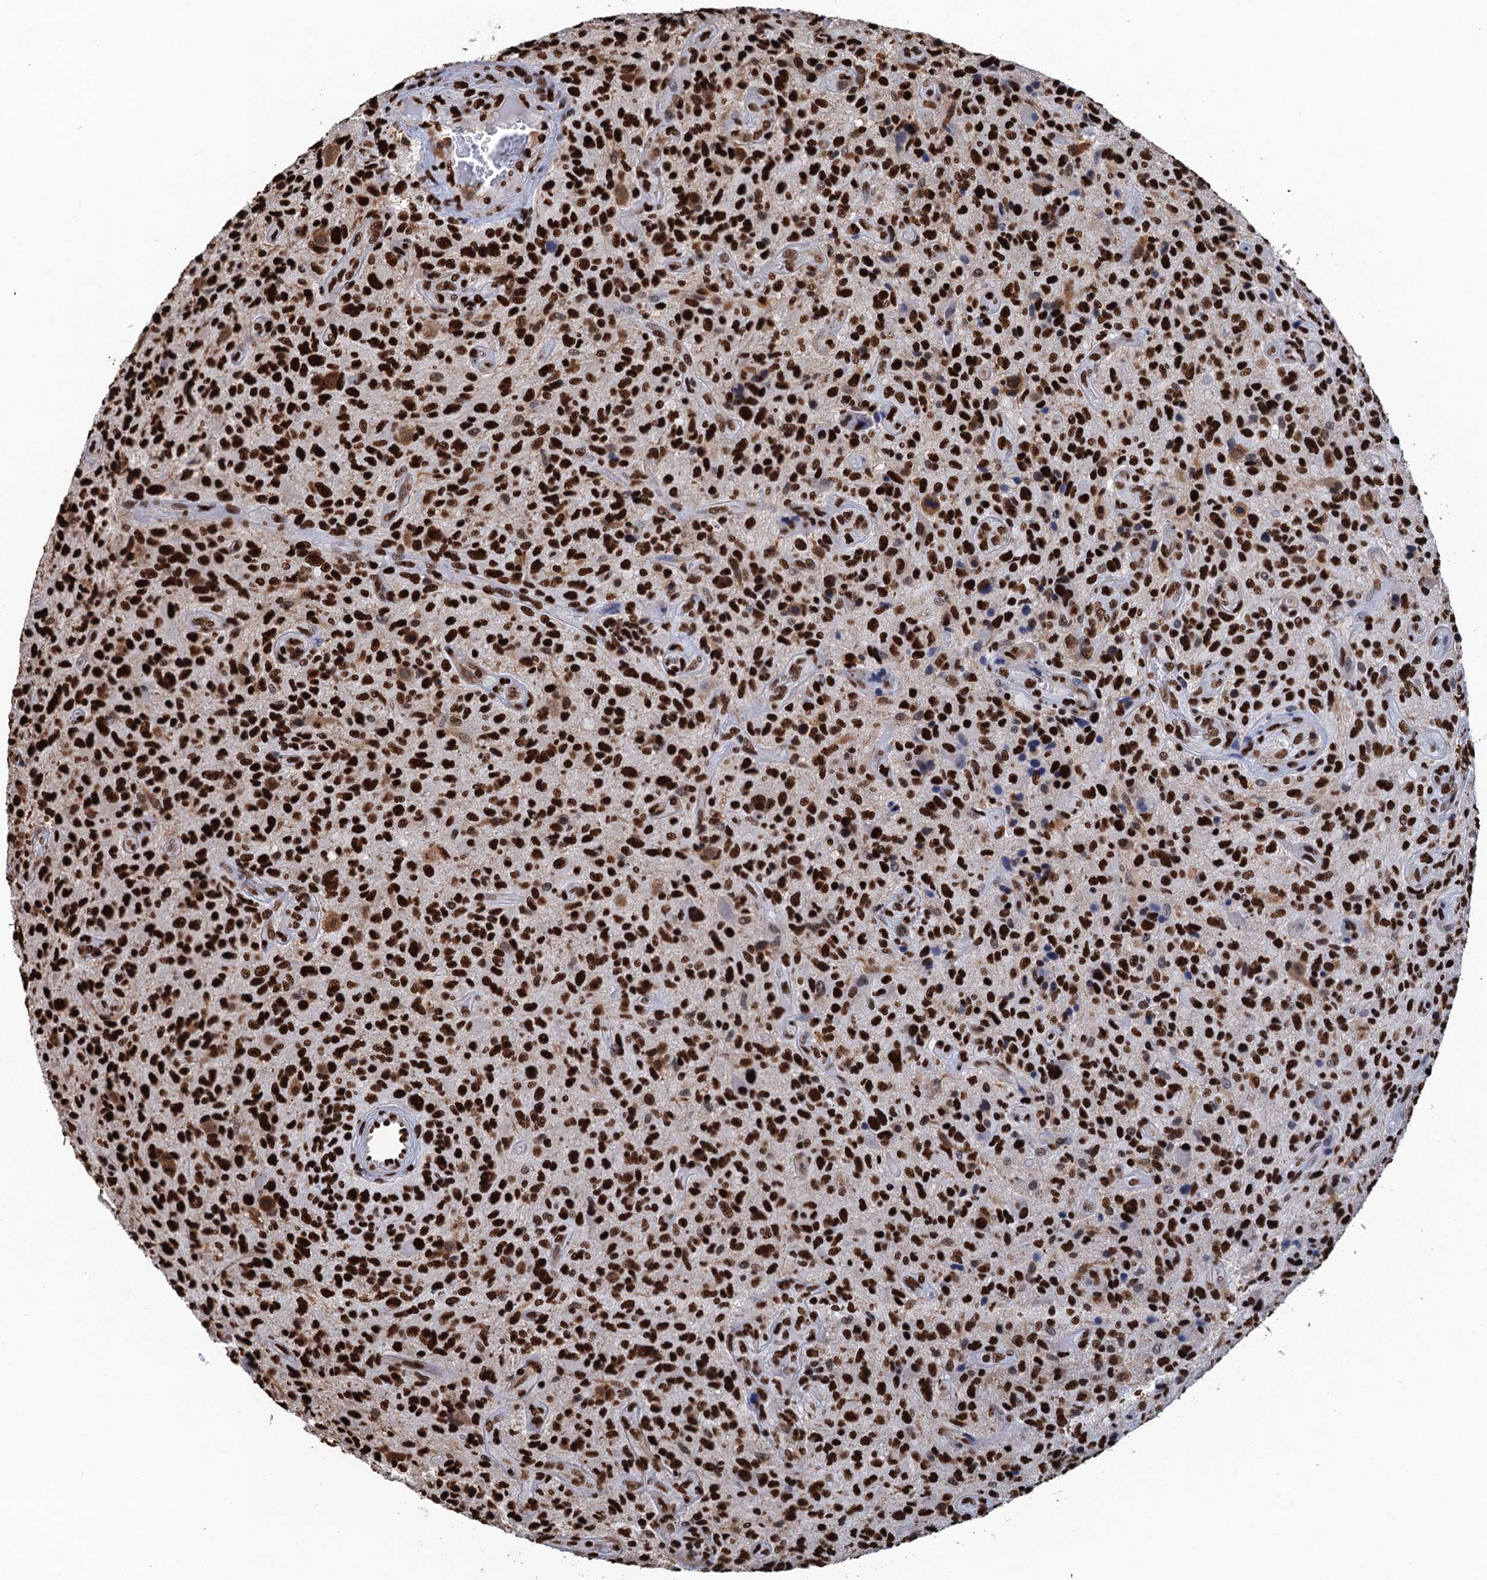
{"staining": {"intensity": "strong", "quantity": ">75%", "location": "nuclear"}, "tissue": "glioma", "cell_type": "Tumor cells", "image_type": "cancer", "snomed": [{"axis": "morphology", "description": "Glioma, malignant, High grade"}, {"axis": "topography", "description": "Brain"}], "caption": "The micrograph demonstrates a brown stain indicating the presence of a protein in the nuclear of tumor cells in glioma. The staining is performed using DAB (3,3'-diaminobenzidine) brown chromogen to label protein expression. The nuclei are counter-stained blue using hematoxylin.", "gene": "UBA2", "patient": {"sex": "male", "age": 47}}